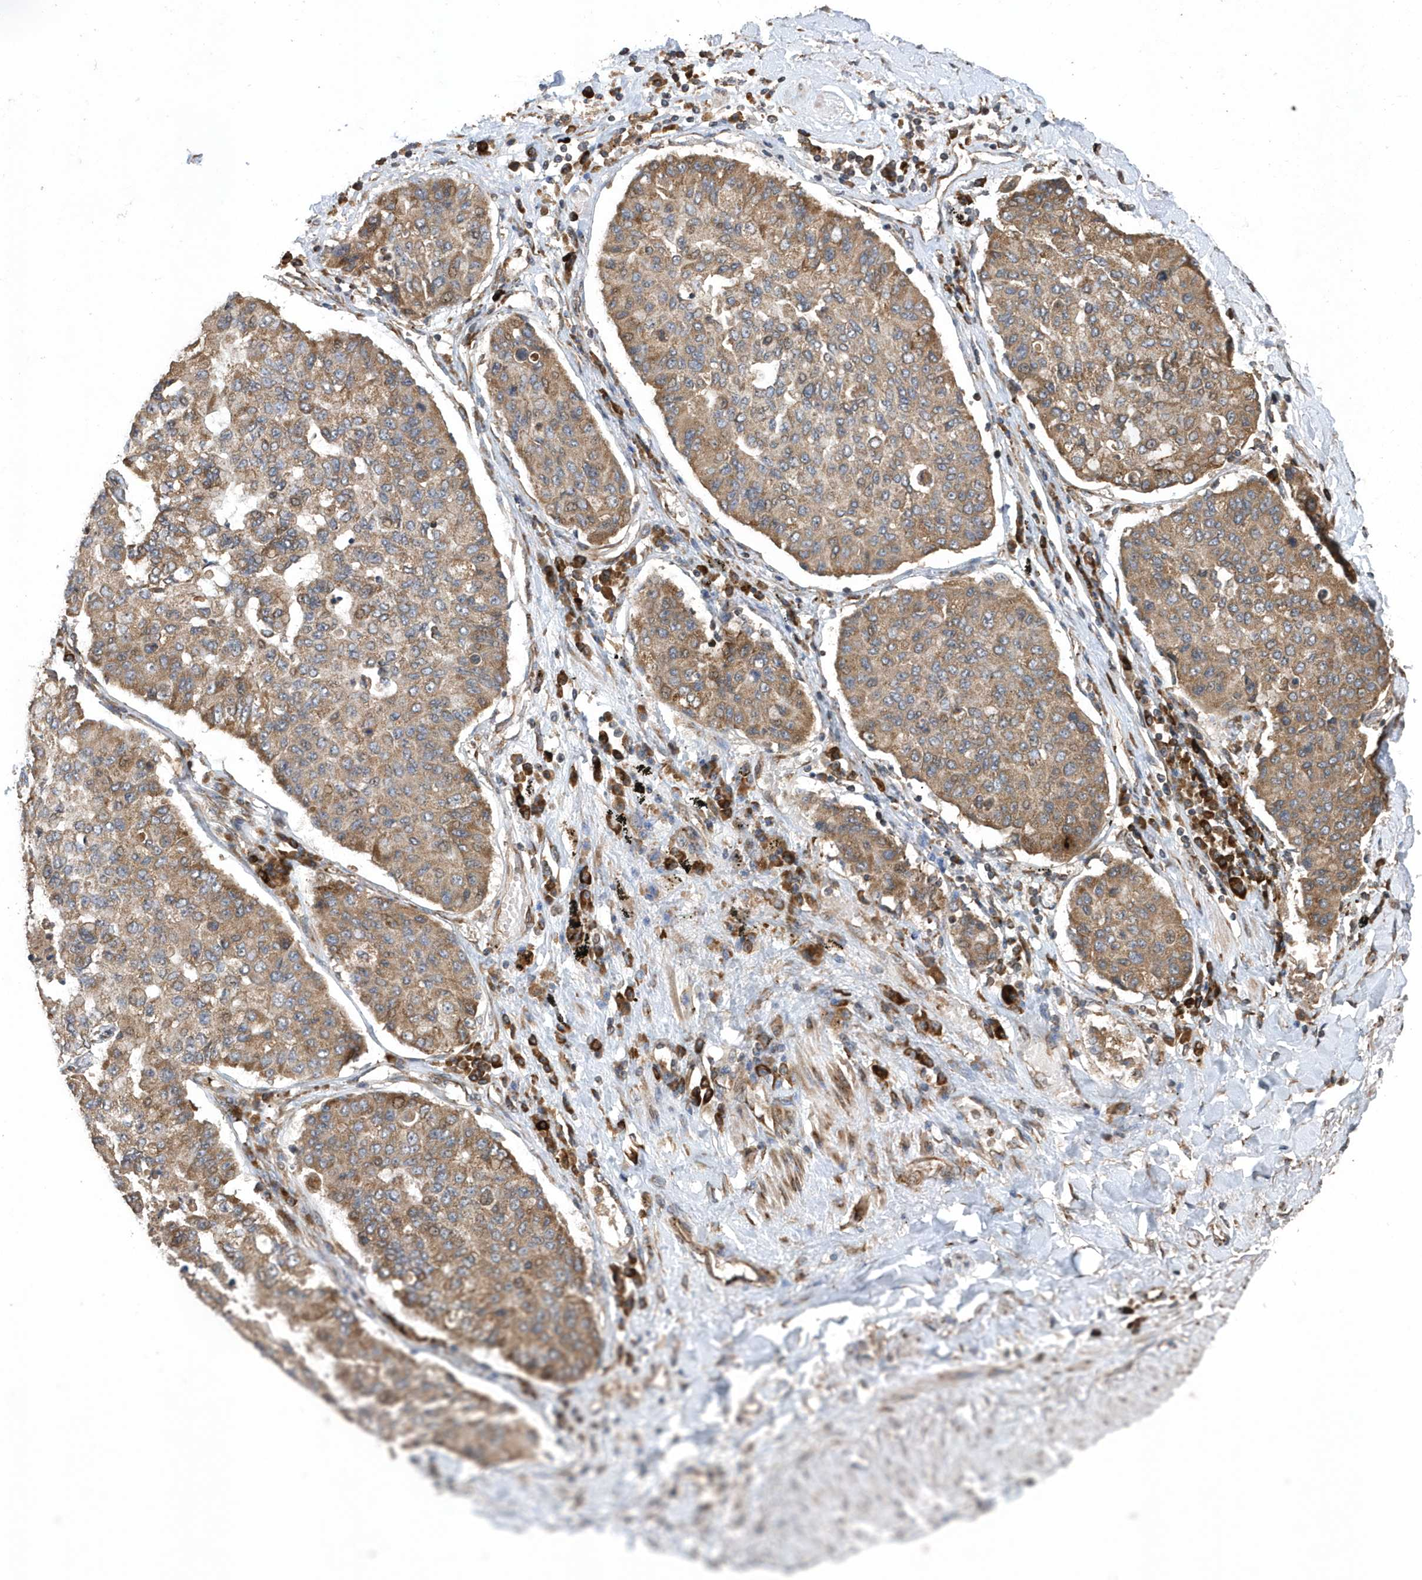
{"staining": {"intensity": "moderate", "quantity": ">75%", "location": "cytoplasmic/membranous"}, "tissue": "lung cancer", "cell_type": "Tumor cells", "image_type": "cancer", "snomed": [{"axis": "morphology", "description": "Squamous cell carcinoma, NOS"}, {"axis": "topography", "description": "Lung"}], "caption": "Brown immunohistochemical staining in squamous cell carcinoma (lung) displays moderate cytoplasmic/membranous positivity in about >75% of tumor cells.", "gene": "WASHC5", "patient": {"sex": "male", "age": 74}}